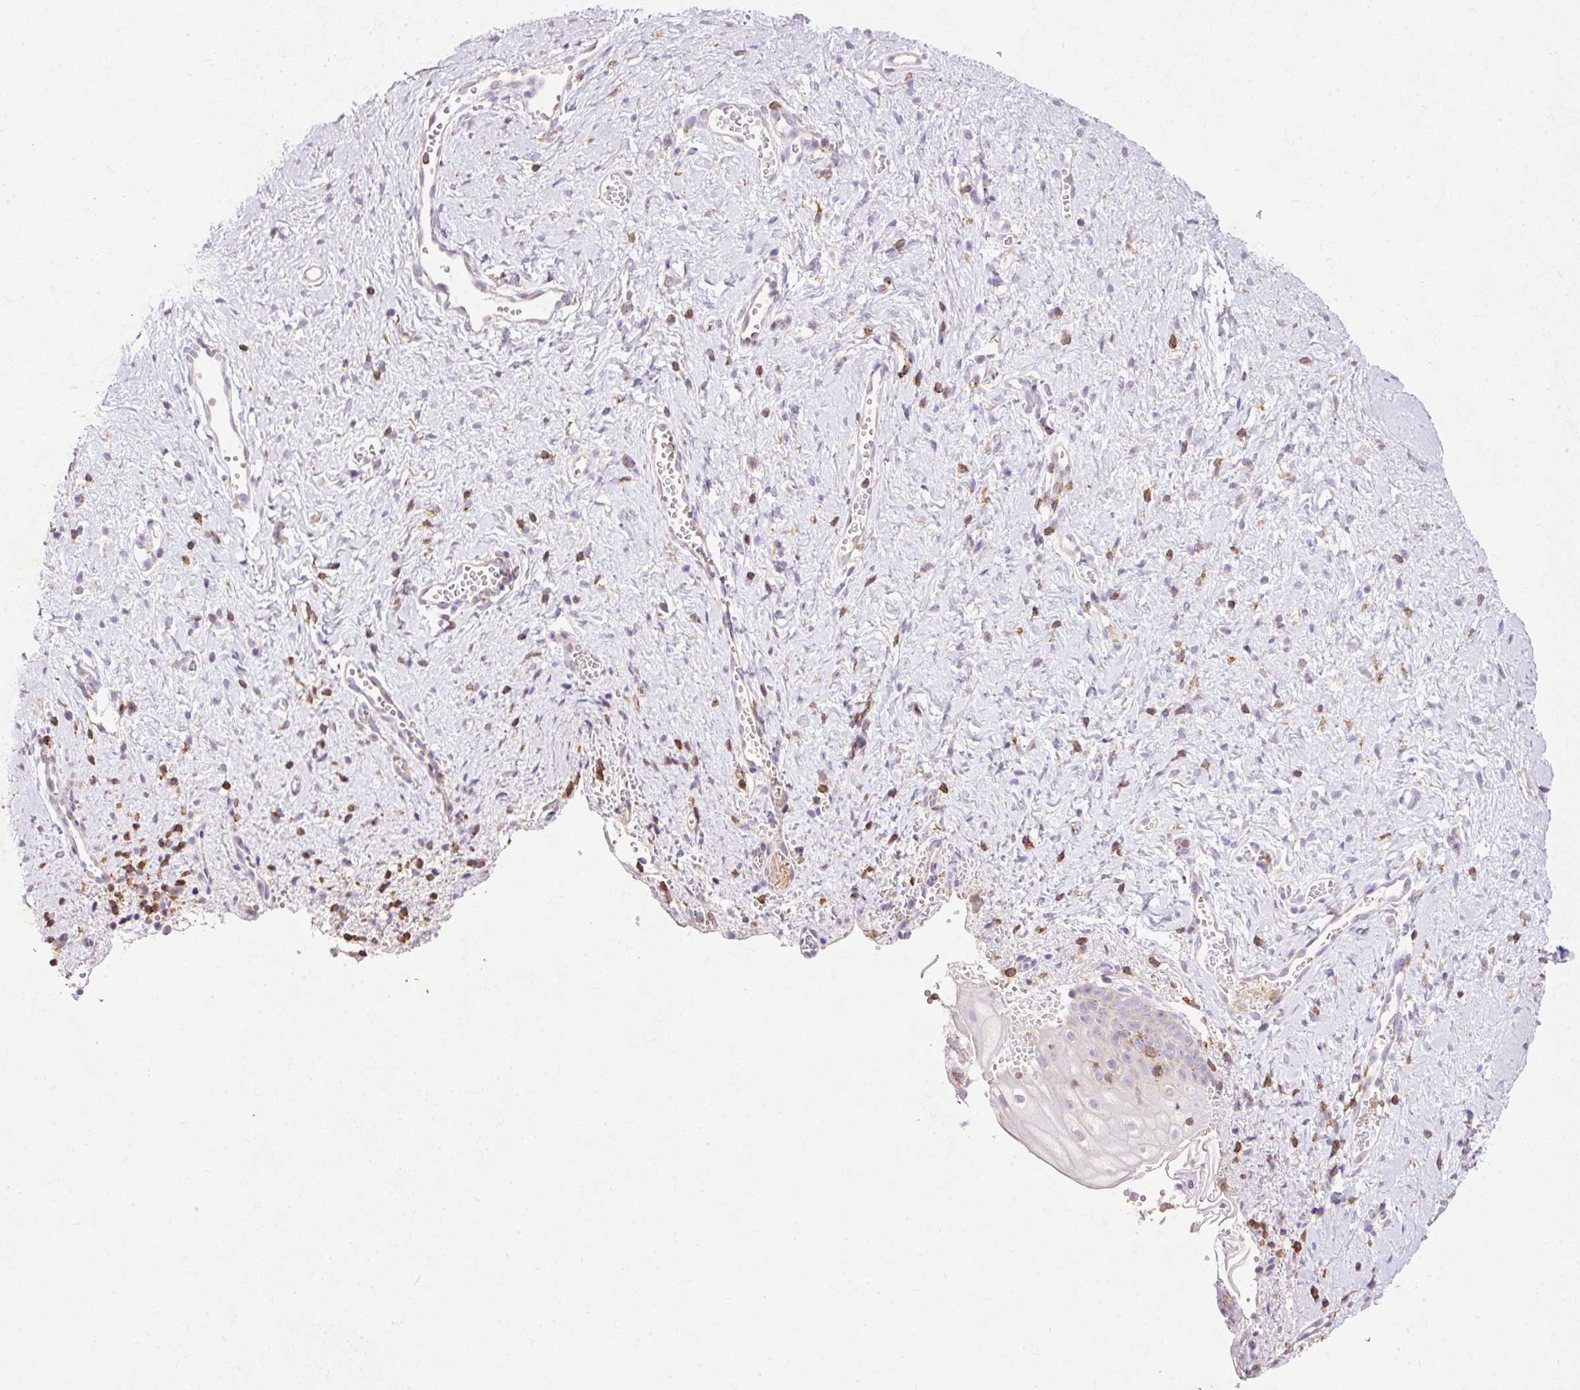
{"staining": {"intensity": "moderate", "quantity": "<25%", "location": "cytoplasmic/membranous"}, "tissue": "vagina", "cell_type": "Squamous epithelial cells", "image_type": "normal", "snomed": [{"axis": "morphology", "description": "Normal tissue, NOS"}, {"axis": "topography", "description": "Vagina"}], "caption": "This histopathology image reveals immunohistochemistry (IHC) staining of unremarkable vagina, with low moderate cytoplasmic/membranous expression in approximately <25% of squamous epithelial cells.", "gene": "IMMT", "patient": {"sex": "female", "age": 56}}